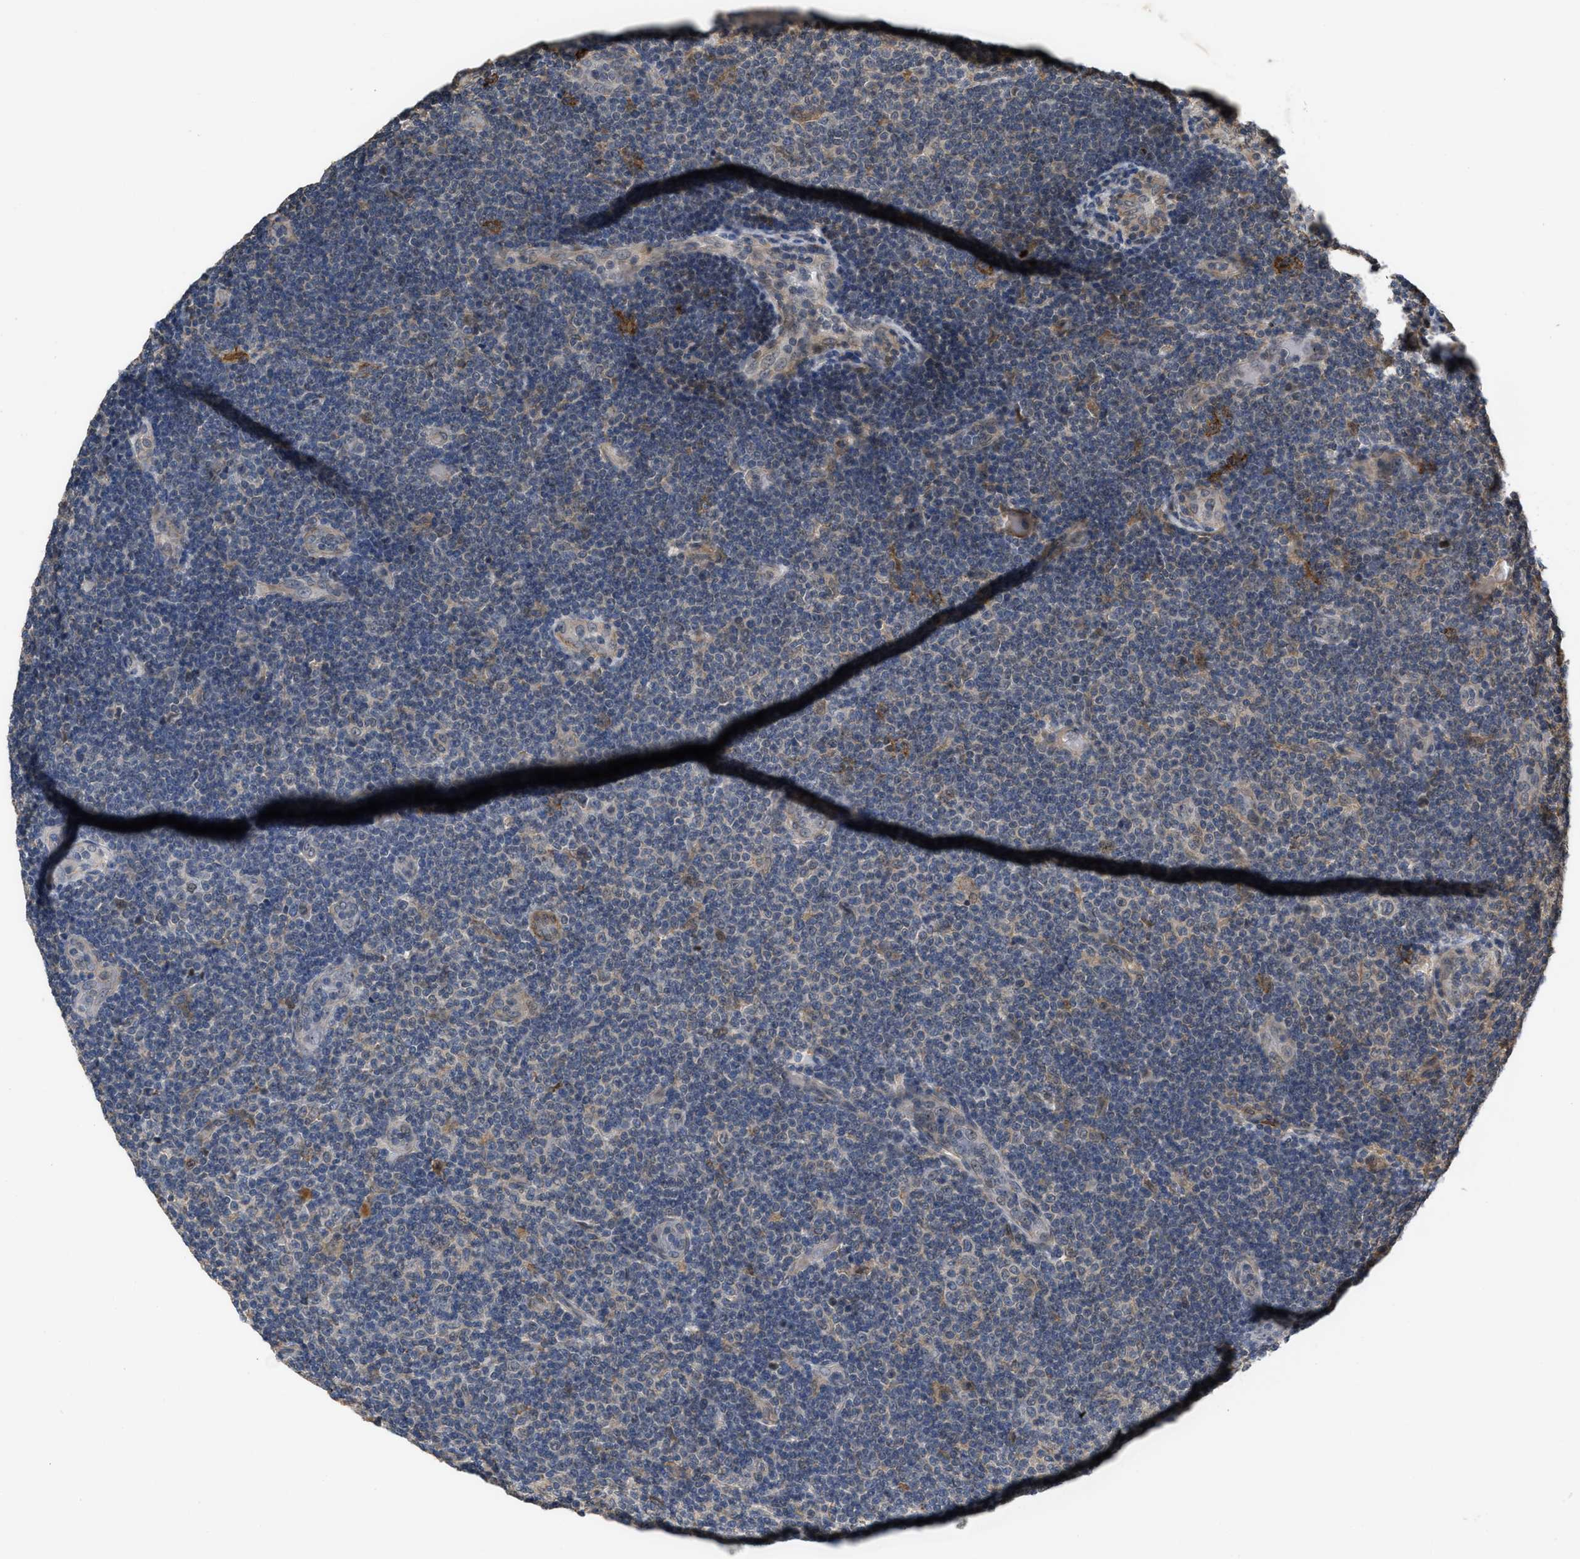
{"staining": {"intensity": "weak", "quantity": "<25%", "location": "cytoplasmic/membranous"}, "tissue": "lymphoma", "cell_type": "Tumor cells", "image_type": "cancer", "snomed": [{"axis": "morphology", "description": "Malignant lymphoma, non-Hodgkin's type, Low grade"}, {"axis": "topography", "description": "Lymph node"}], "caption": "The IHC image has no significant positivity in tumor cells of lymphoma tissue.", "gene": "UTRN", "patient": {"sex": "male", "age": 83}}